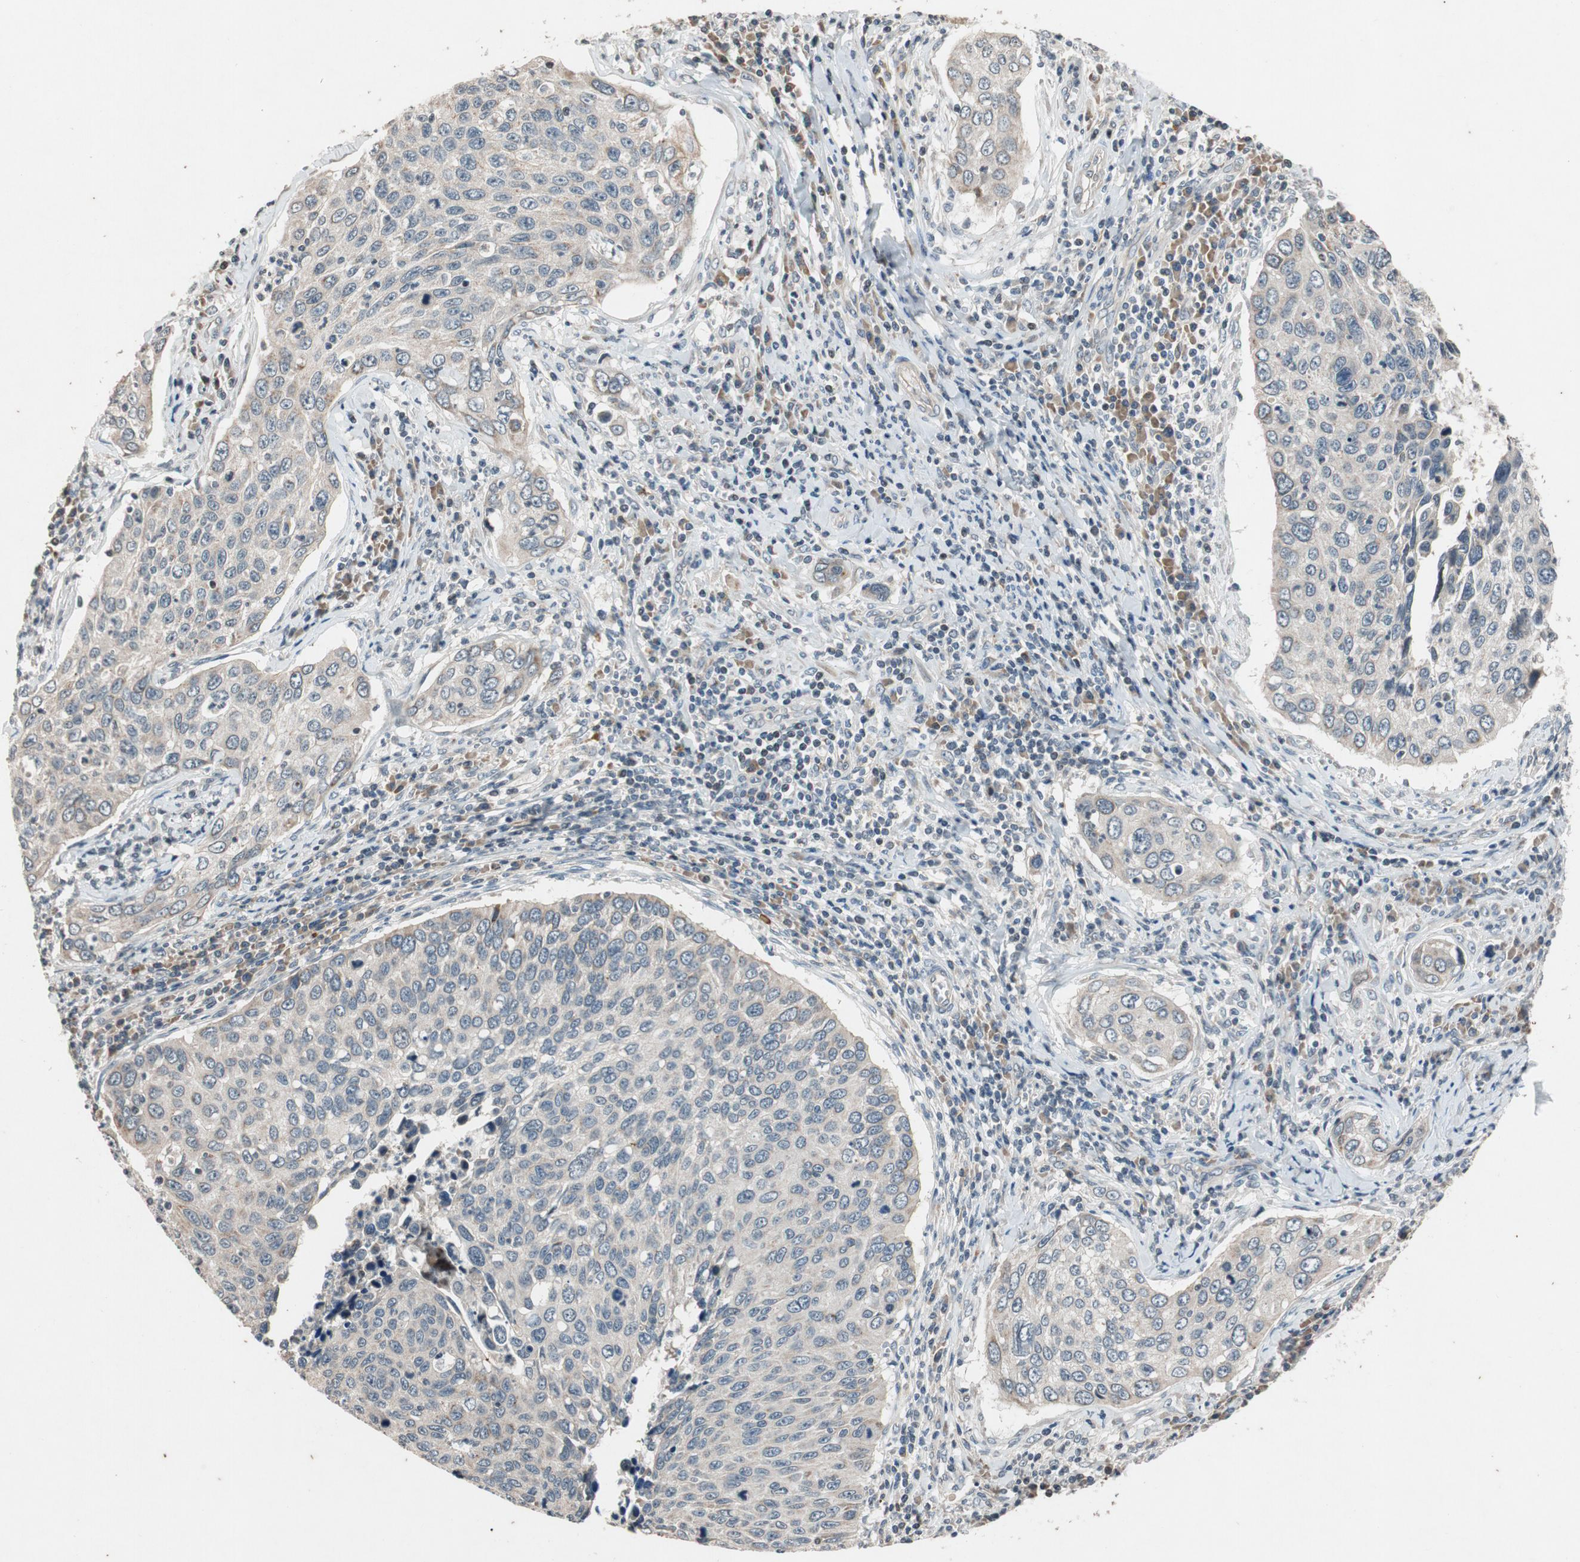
{"staining": {"intensity": "weak", "quantity": ">75%", "location": "cytoplasmic/membranous"}, "tissue": "cervical cancer", "cell_type": "Tumor cells", "image_type": "cancer", "snomed": [{"axis": "morphology", "description": "Squamous cell carcinoma, NOS"}, {"axis": "topography", "description": "Cervix"}], "caption": "There is low levels of weak cytoplasmic/membranous expression in tumor cells of squamous cell carcinoma (cervical), as demonstrated by immunohistochemical staining (brown color).", "gene": "ATP2C1", "patient": {"sex": "female", "age": 53}}